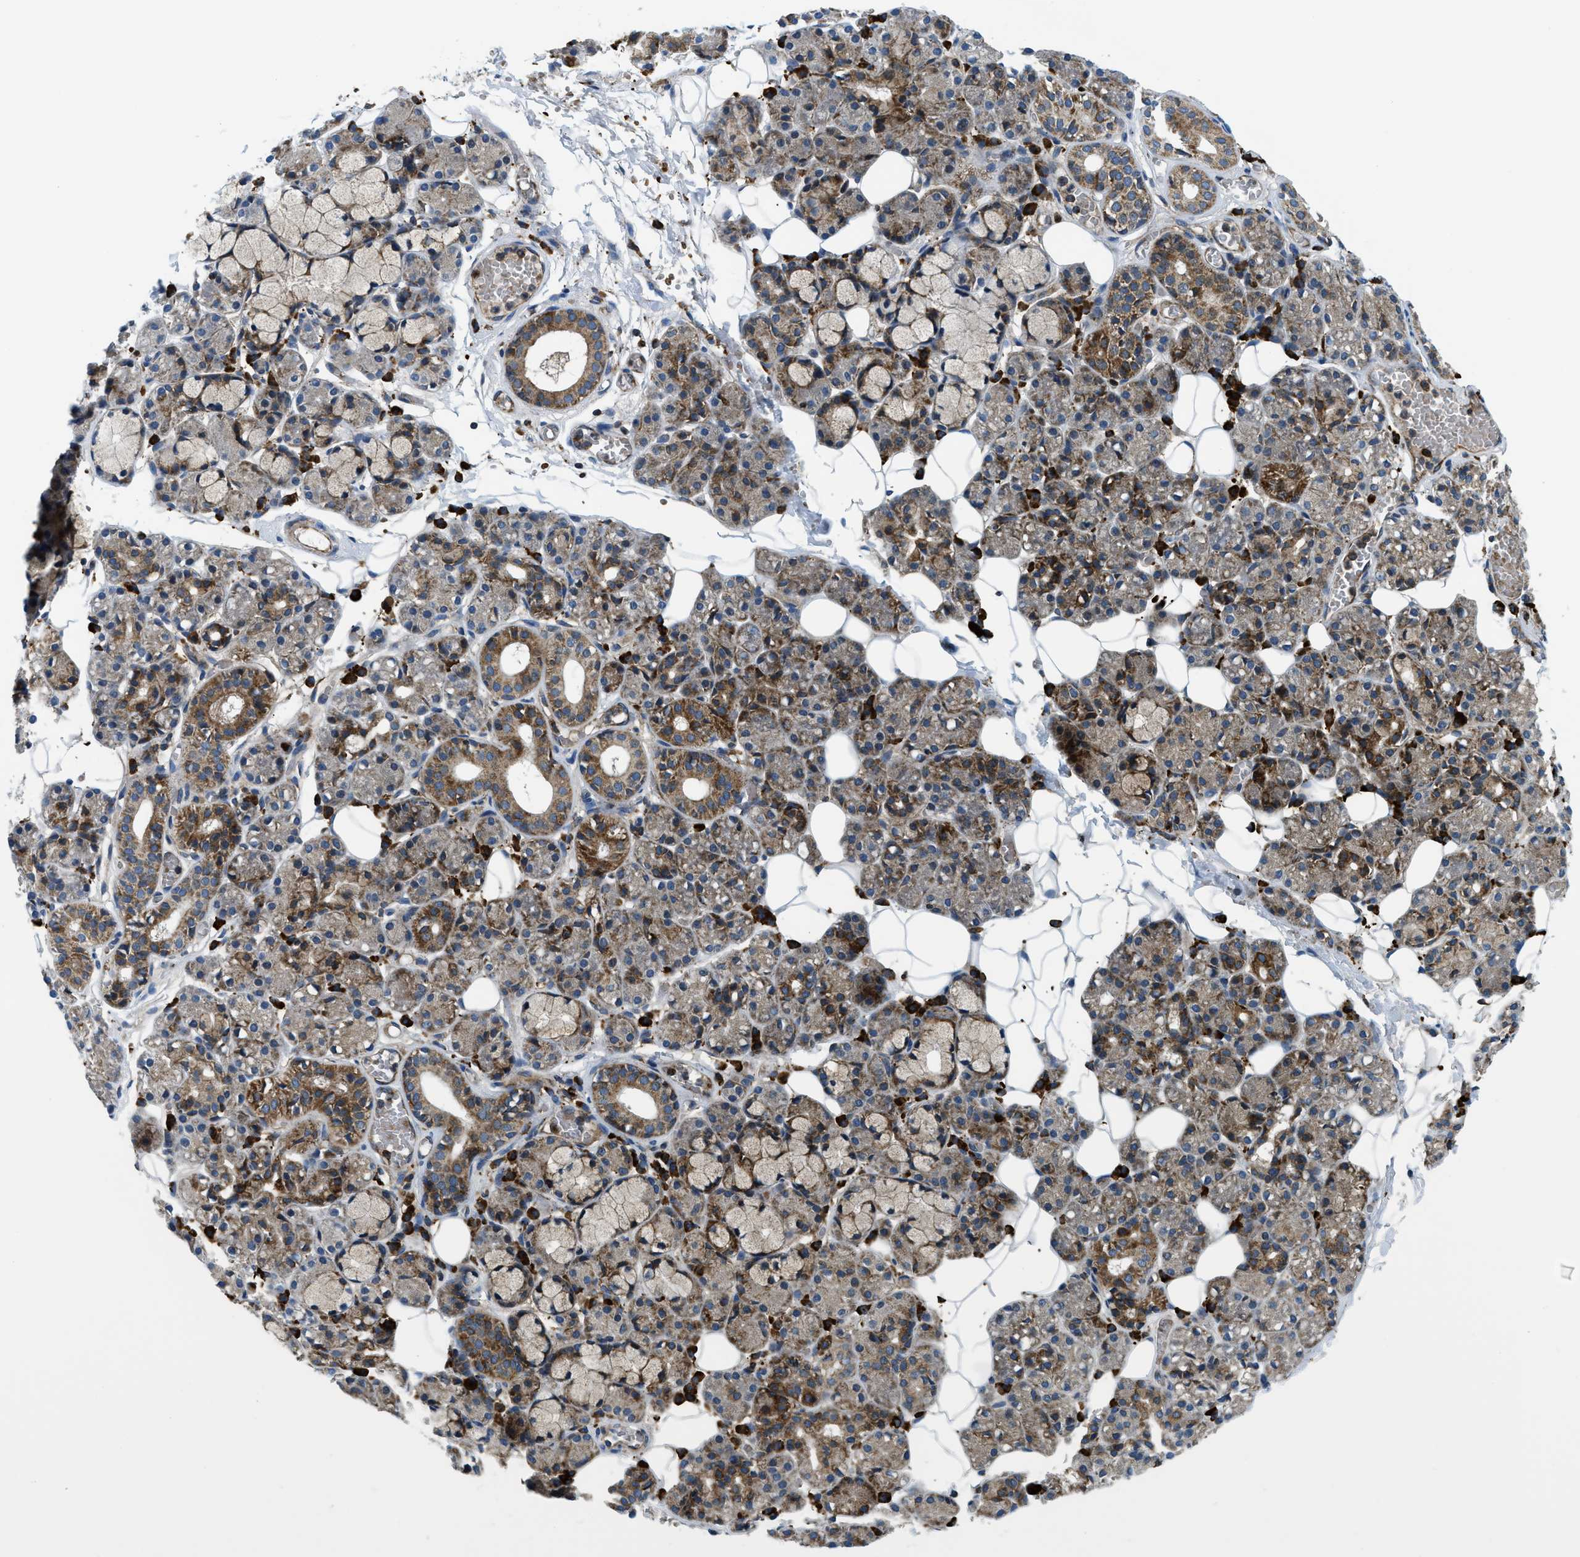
{"staining": {"intensity": "moderate", "quantity": "25%-75%", "location": "cytoplasmic/membranous"}, "tissue": "salivary gland", "cell_type": "Glandular cells", "image_type": "normal", "snomed": [{"axis": "morphology", "description": "Normal tissue, NOS"}, {"axis": "topography", "description": "Salivary gland"}], "caption": "Moderate cytoplasmic/membranous protein staining is seen in approximately 25%-75% of glandular cells in salivary gland. (Brightfield microscopy of DAB IHC at high magnification).", "gene": "CSPG4", "patient": {"sex": "male", "age": 63}}